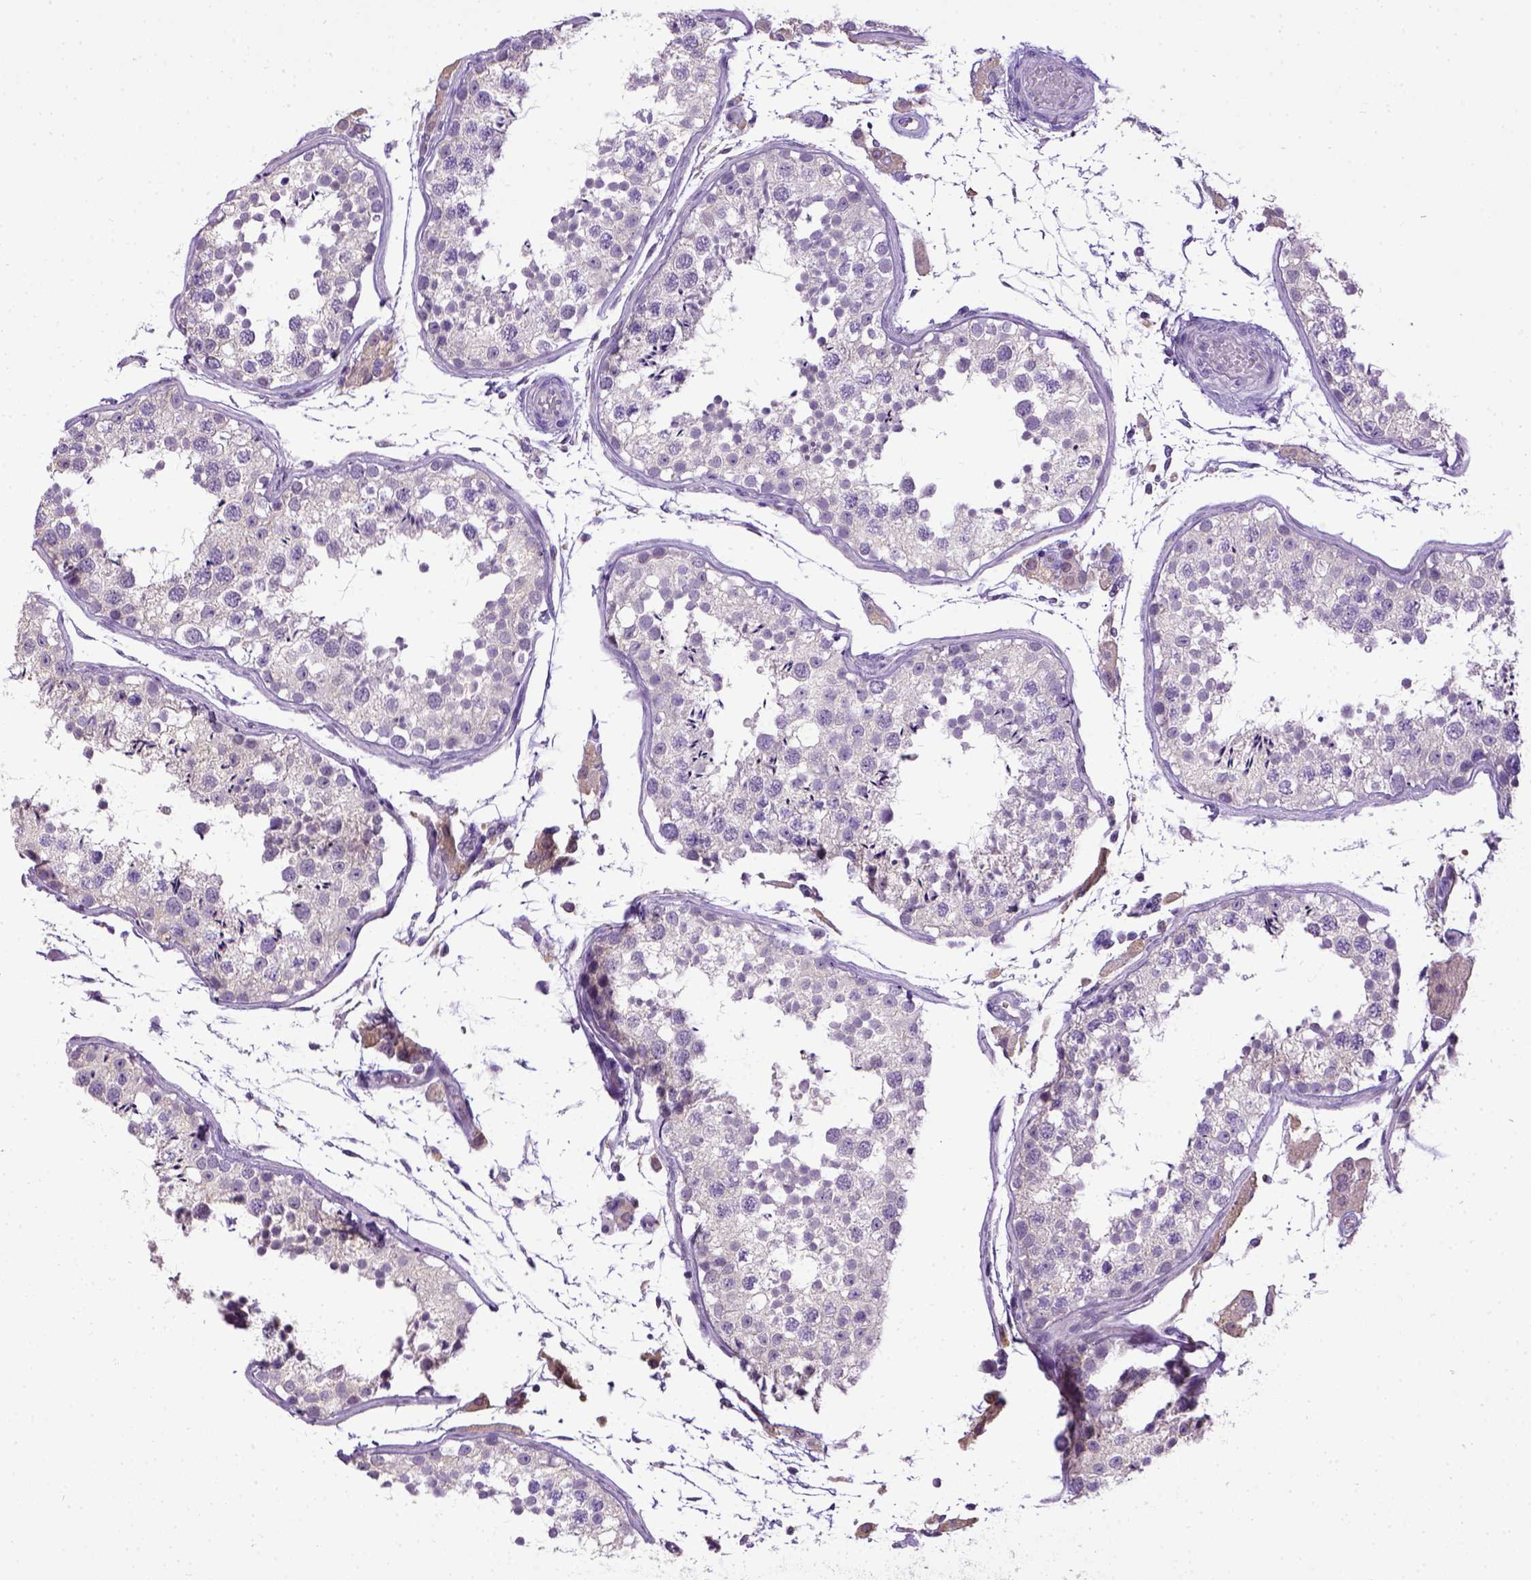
{"staining": {"intensity": "negative", "quantity": "none", "location": "none"}, "tissue": "testis", "cell_type": "Cells in seminiferous ducts", "image_type": "normal", "snomed": [{"axis": "morphology", "description": "Normal tissue, NOS"}, {"axis": "topography", "description": "Testis"}], "caption": "The micrograph reveals no staining of cells in seminiferous ducts in unremarkable testis.", "gene": "CDH1", "patient": {"sex": "male", "age": 29}}